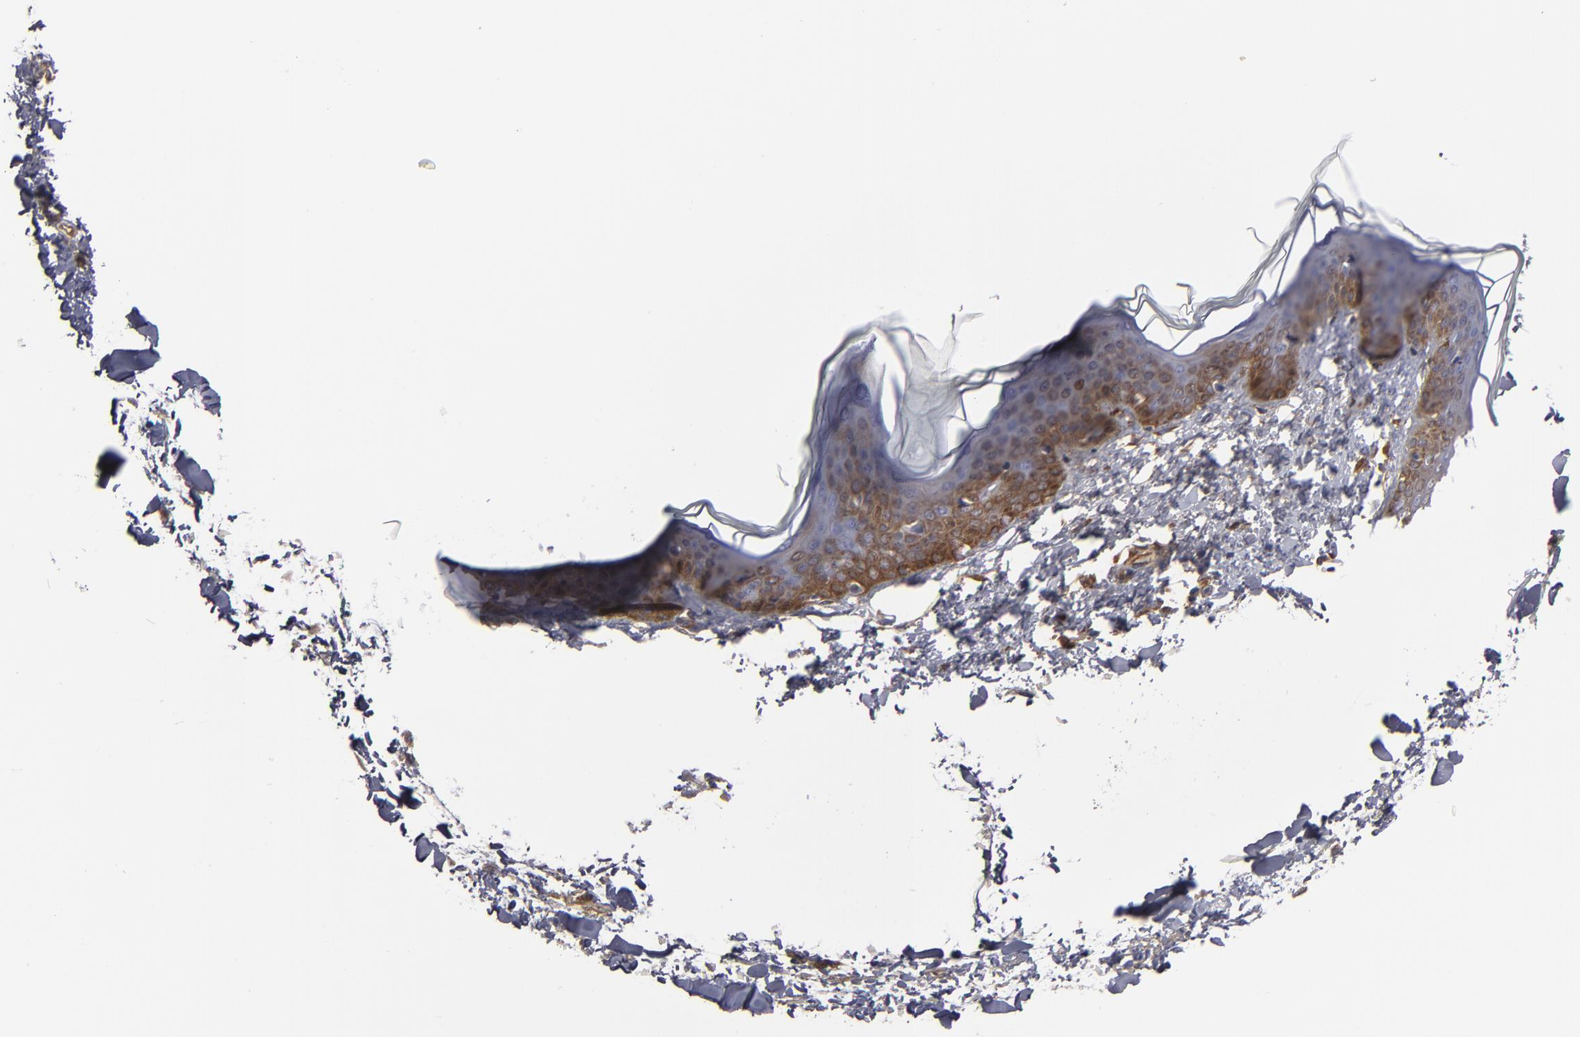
{"staining": {"intensity": "negative", "quantity": "none", "location": "none"}, "tissue": "skin", "cell_type": "Fibroblasts", "image_type": "normal", "snomed": [{"axis": "morphology", "description": "Normal tissue, NOS"}, {"axis": "topography", "description": "Skin"}], "caption": "Immunohistochemical staining of benign human skin demonstrates no significant staining in fibroblasts. (DAB IHC with hematoxylin counter stain).", "gene": "LRG1", "patient": {"sex": "female", "age": 17}}